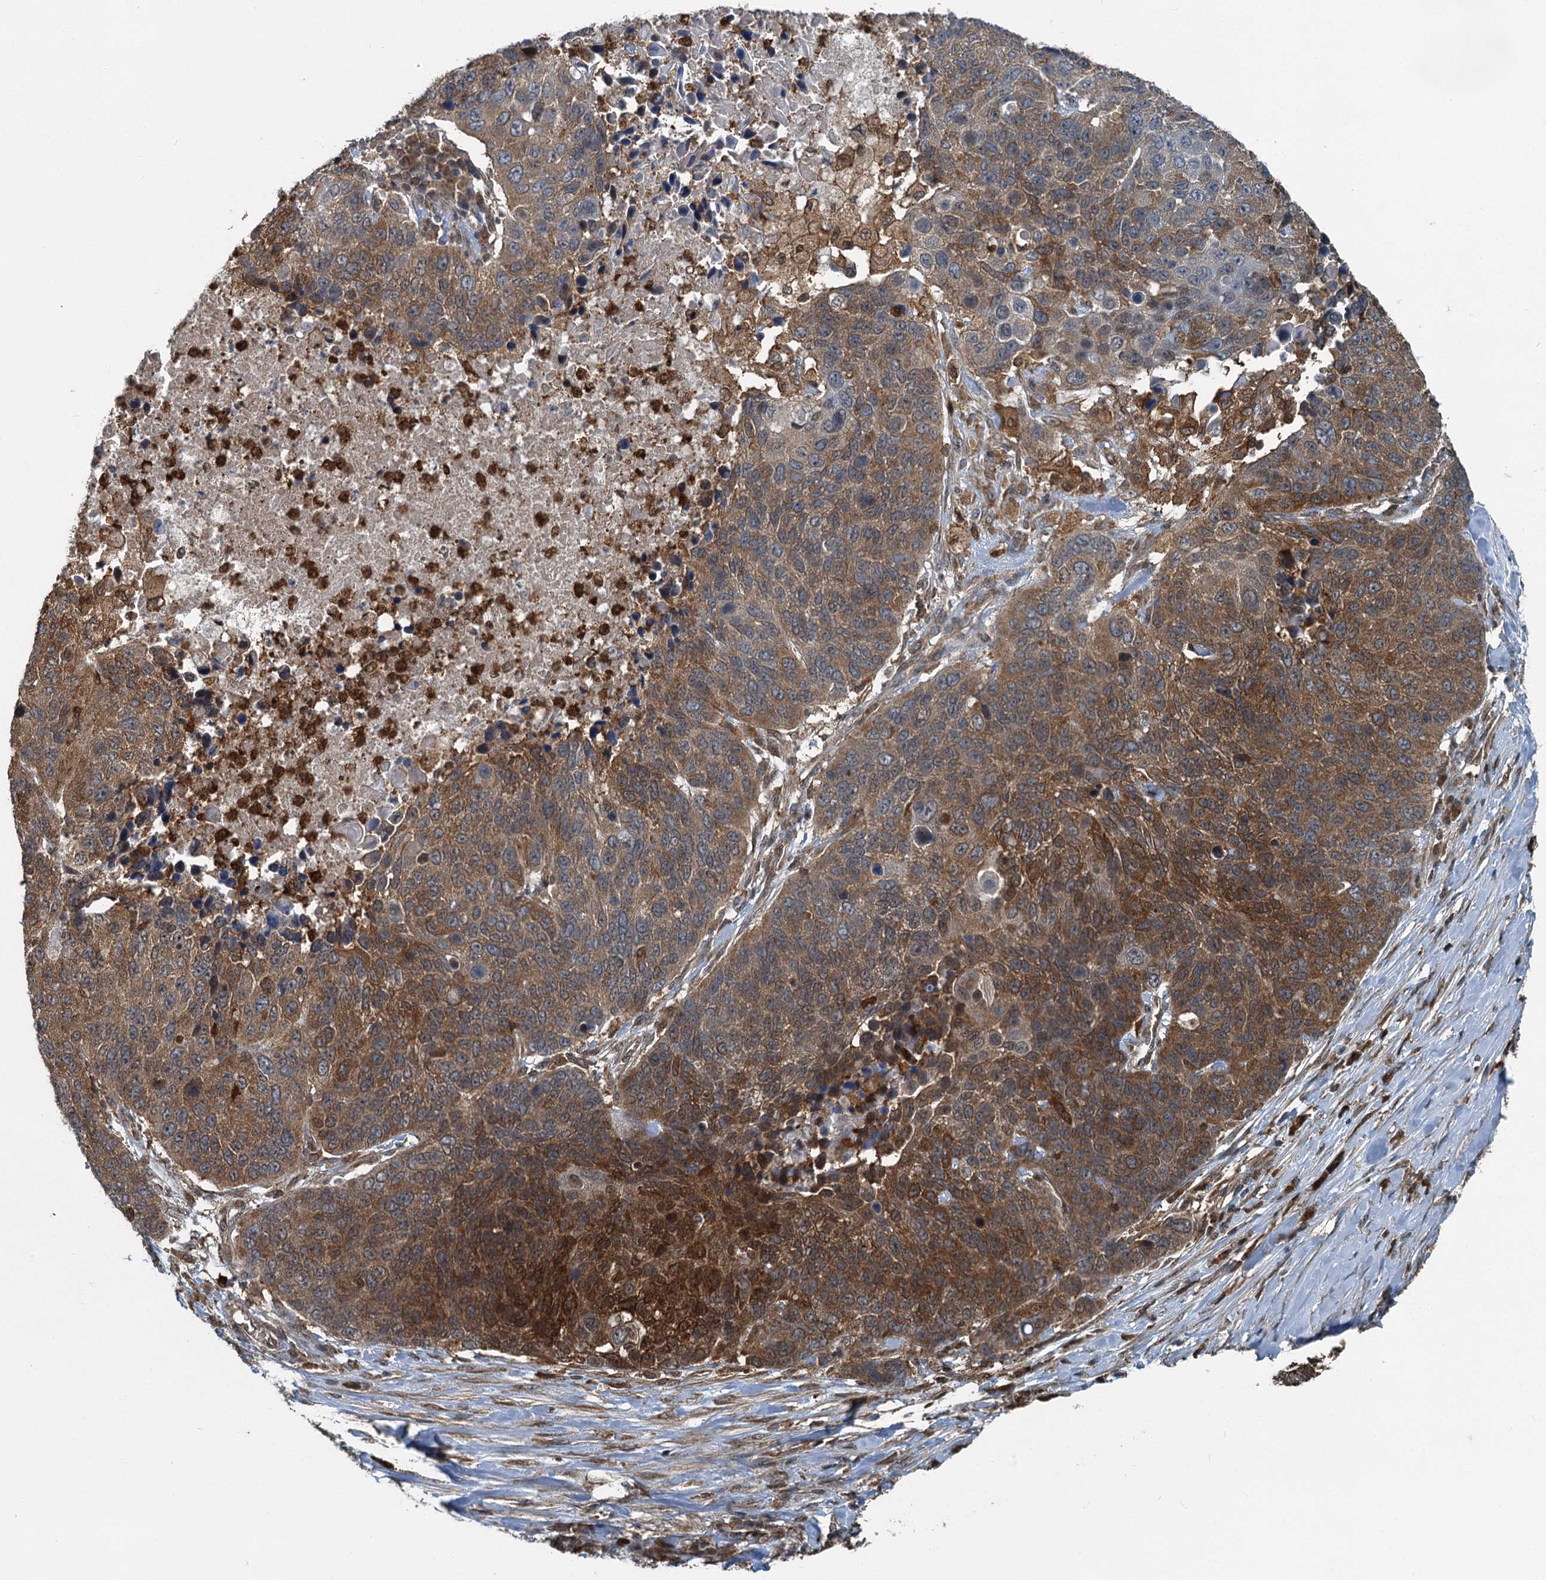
{"staining": {"intensity": "strong", "quantity": "25%-75%", "location": "cytoplasmic/membranous"}, "tissue": "lung cancer", "cell_type": "Tumor cells", "image_type": "cancer", "snomed": [{"axis": "morphology", "description": "Normal tissue, NOS"}, {"axis": "morphology", "description": "Squamous cell carcinoma, NOS"}, {"axis": "topography", "description": "Lymph node"}, {"axis": "topography", "description": "Lung"}], "caption": "About 25%-75% of tumor cells in lung cancer display strong cytoplasmic/membranous protein staining as visualized by brown immunohistochemical staining.", "gene": "GPI", "patient": {"sex": "male", "age": 66}}